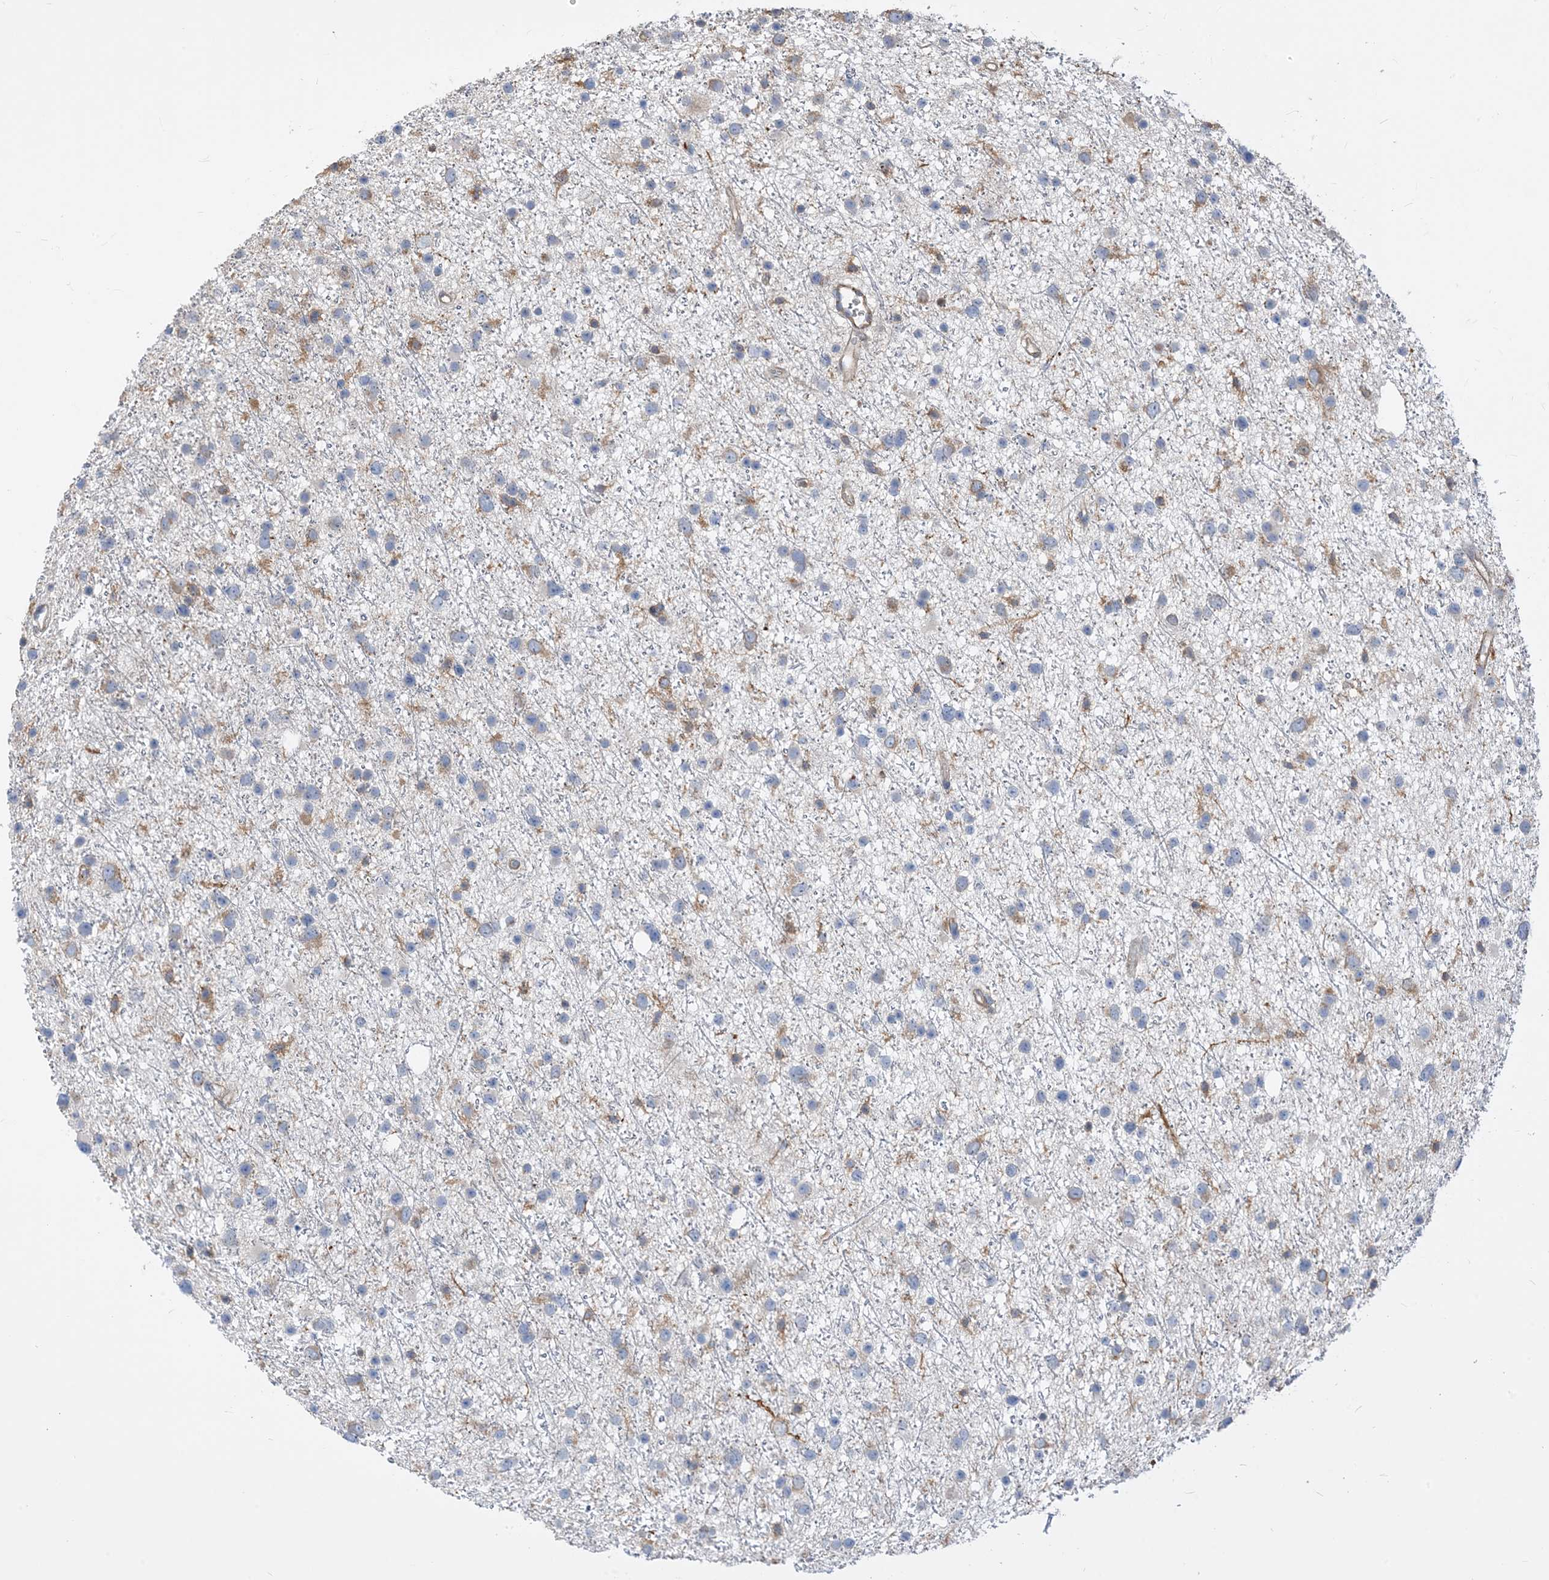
{"staining": {"intensity": "weak", "quantity": "<25%", "location": "cytoplasmic/membranous"}, "tissue": "glioma", "cell_type": "Tumor cells", "image_type": "cancer", "snomed": [{"axis": "morphology", "description": "Glioma, malignant, Low grade"}, {"axis": "topography", "description": "Cerebral cortex"}], "caption": "This is an immunohistochemistry photomicrograph of malignant low-grade glioma. There is no expression in tumor cells.", "gene": "PARVG", "patient": {"sex": "female", "age": 39}}